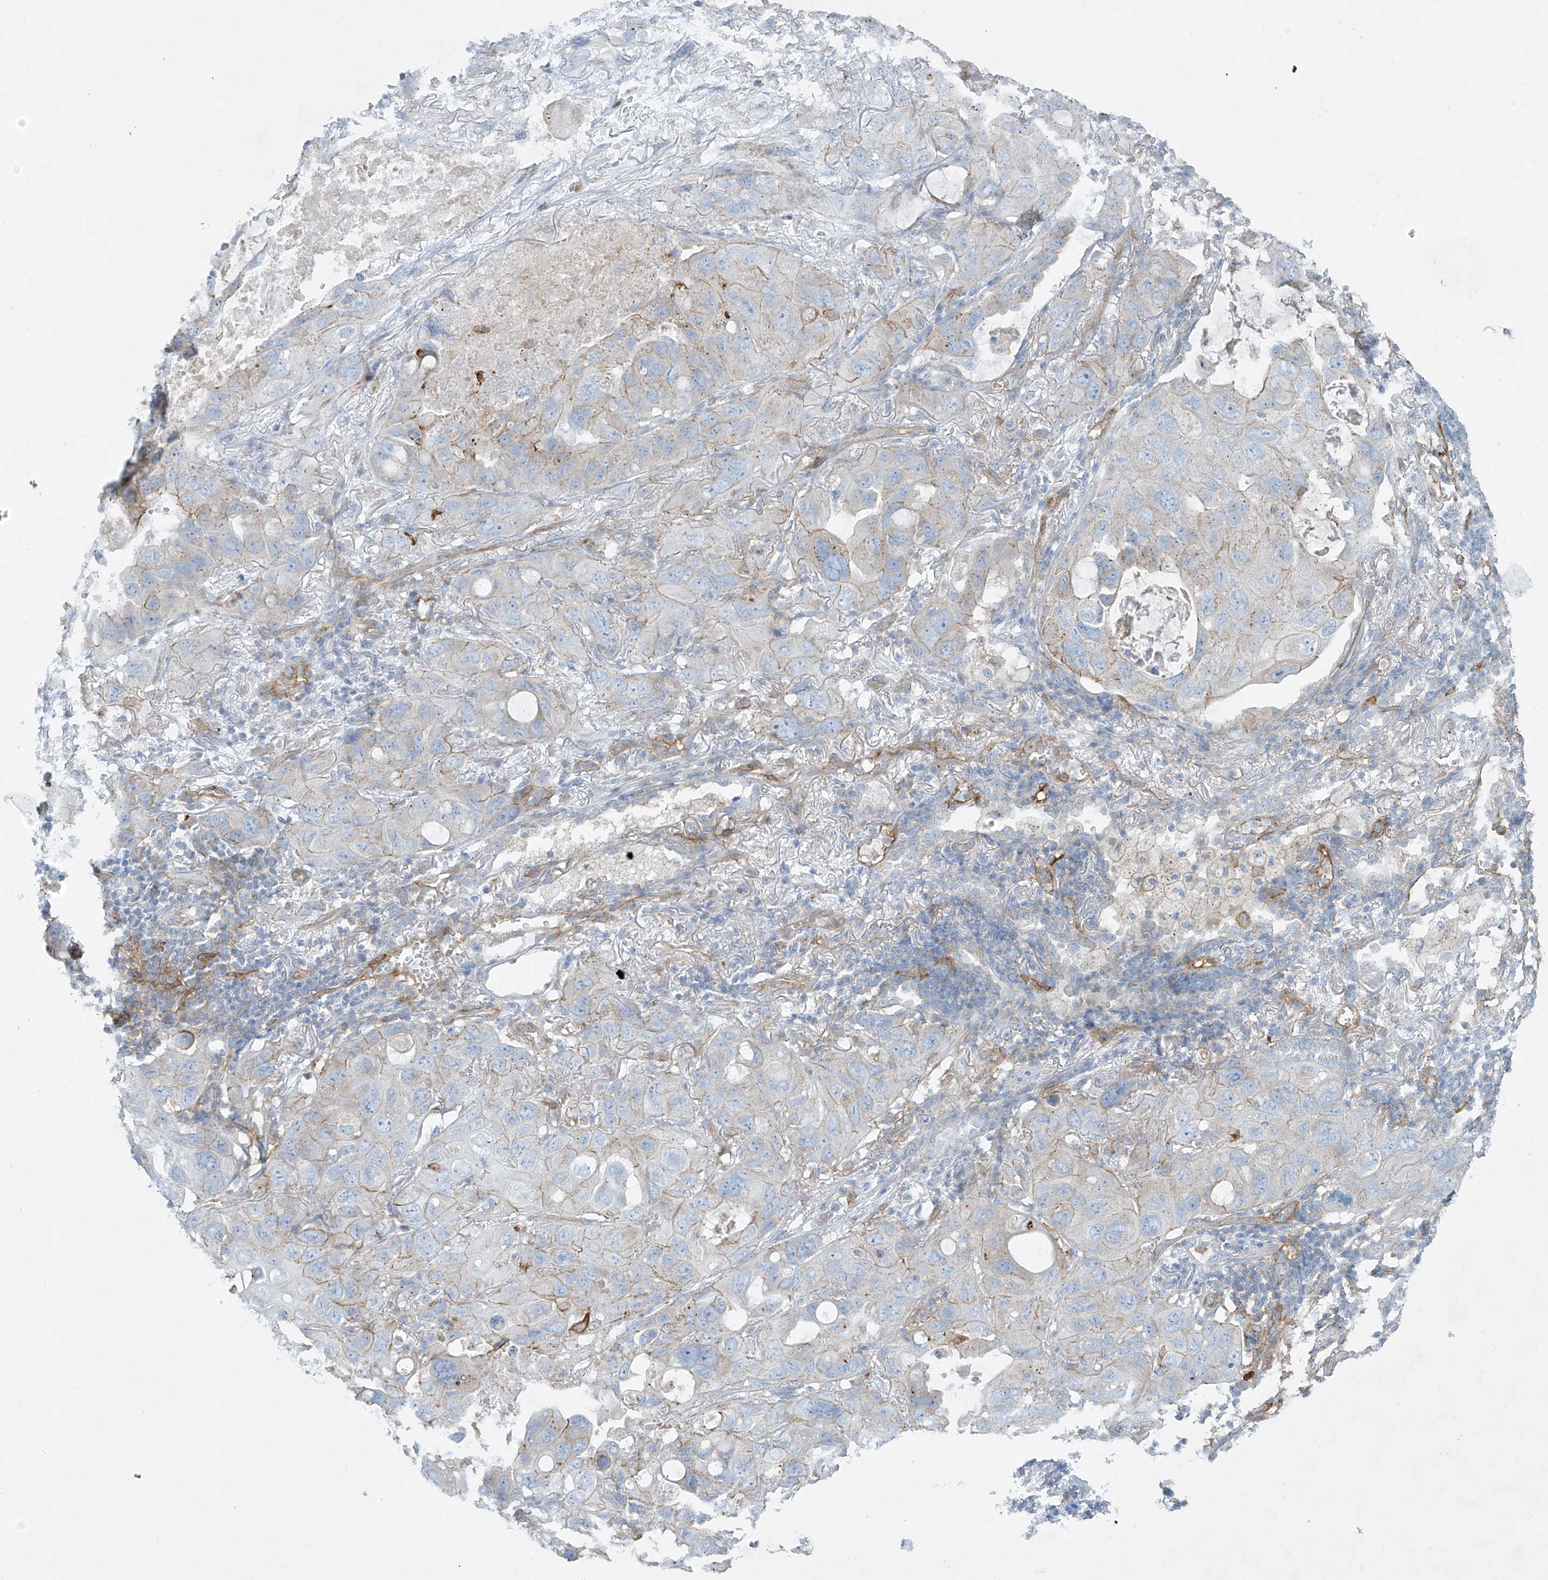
{"staining": {"intensity": "weak", "quantity": "<25%", "location": "cytoplasmic/membranous"}, "tissue": "lung cancer", "cell_type": "Tumor cells", "image_type": "cancer", "snomed": [{"axis": "morphology", "description": "Squamous cell carcinoma, NOS"}, {"axis": "topography", "description": "Lung"}], "caption": "Tumor cells are negative for protein expression in human lung squamous cell carcinoma.", "gene": "VAMP5", "patient": {"sex": "female", "age": 73}}